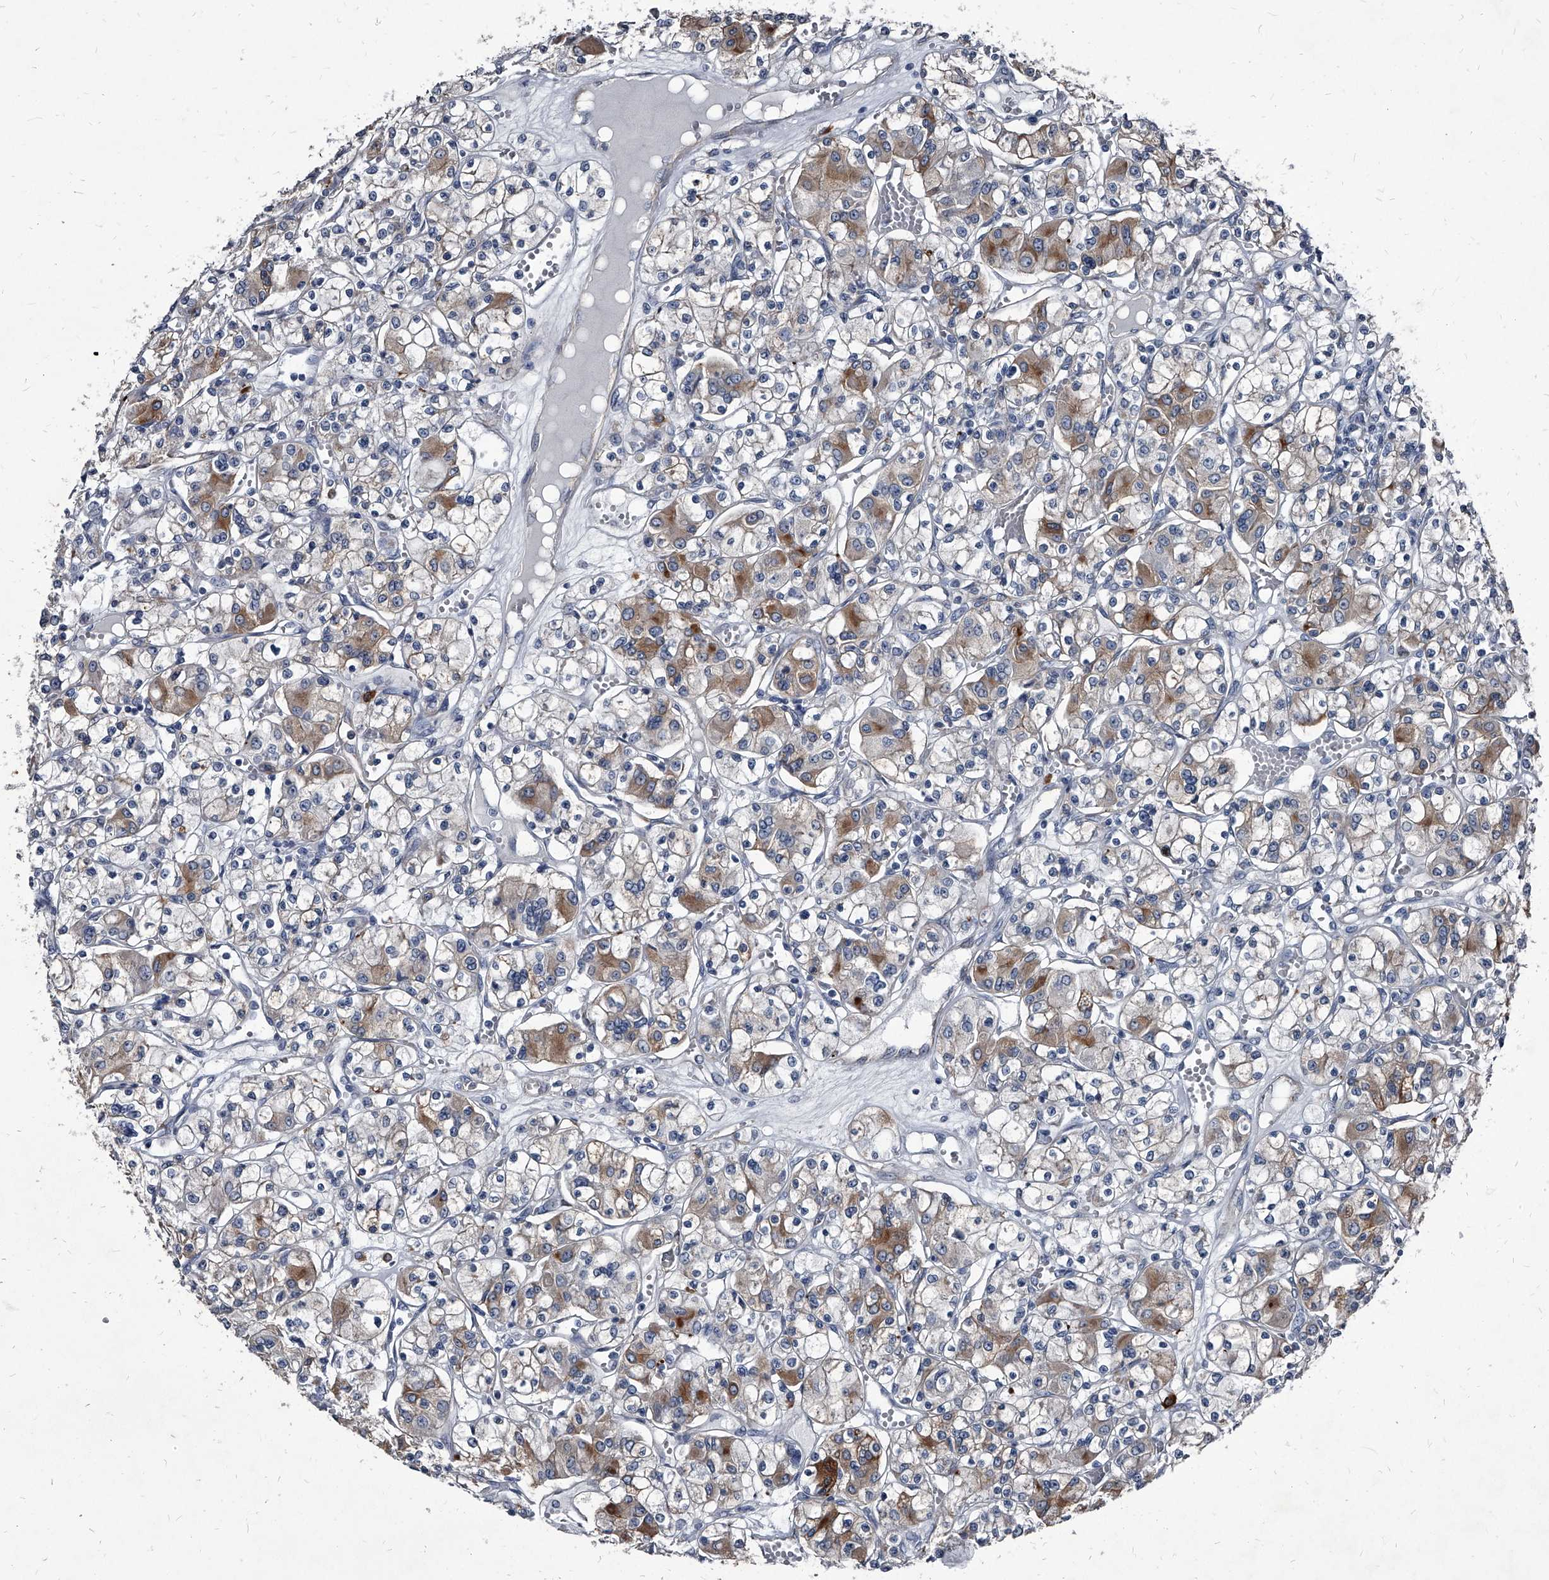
{"staining": {"intensity": "moderate", "quantity": "25%-75%", "location": "cytoplasmic/membranous"}, "tissue": "renal cancer", "cell_type": "Tumor cells", "image_type": "cancer", "snomed": [{"axis": "morphology", "description": "Adenocarcinoma, NOS"}, {"axis": "topography", "description": "Kidney"}], "caption": "High-power microscopy captured an immunohistochemistry (IHC) histopathology image of renal adenocarcinoma, revealing moderate cytoplasmic/membranous positivity in about 25%-75% of tumor cells.", "gene": "PGLYRP3", "patient": {"sex": "female", "age": 59}}